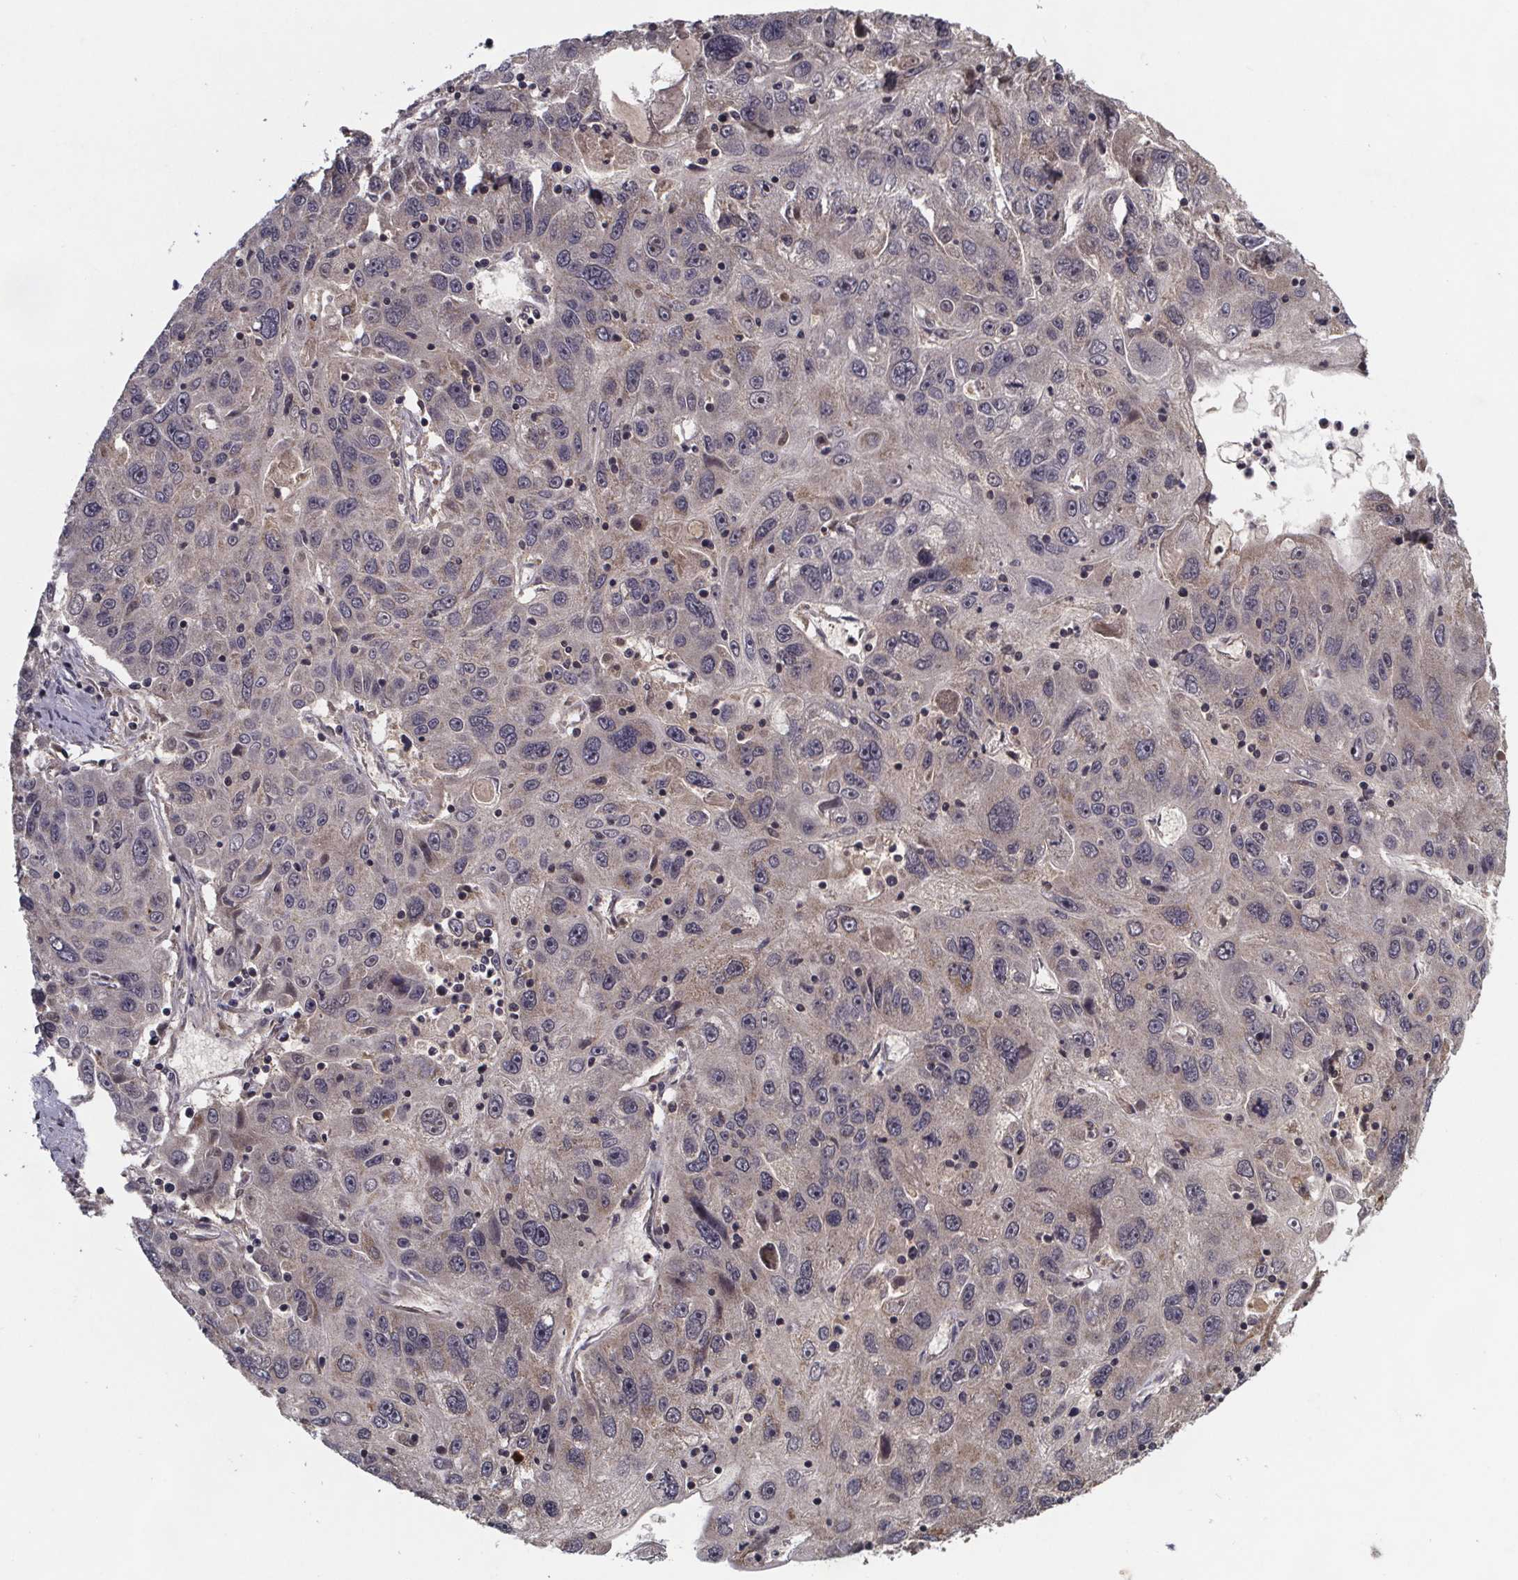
{"staining": {"intensity": "negative", "quantity": "none", "location": "none"}, "tissue": "stomach cancer", "cell_type": "Tumor cells", "image_type": "cancer", "snomed": [{"axis": "morphology", "description": "Adenocarcinoma, NOS"}, {"axis": "topography", "description": "Stomach"}], "caption": "The image exhibits no staining of tumor cells in adenocarcinoma (stomach).", "gene": "FN3KRP", "patient": {"sex": "male", "age": 56}}